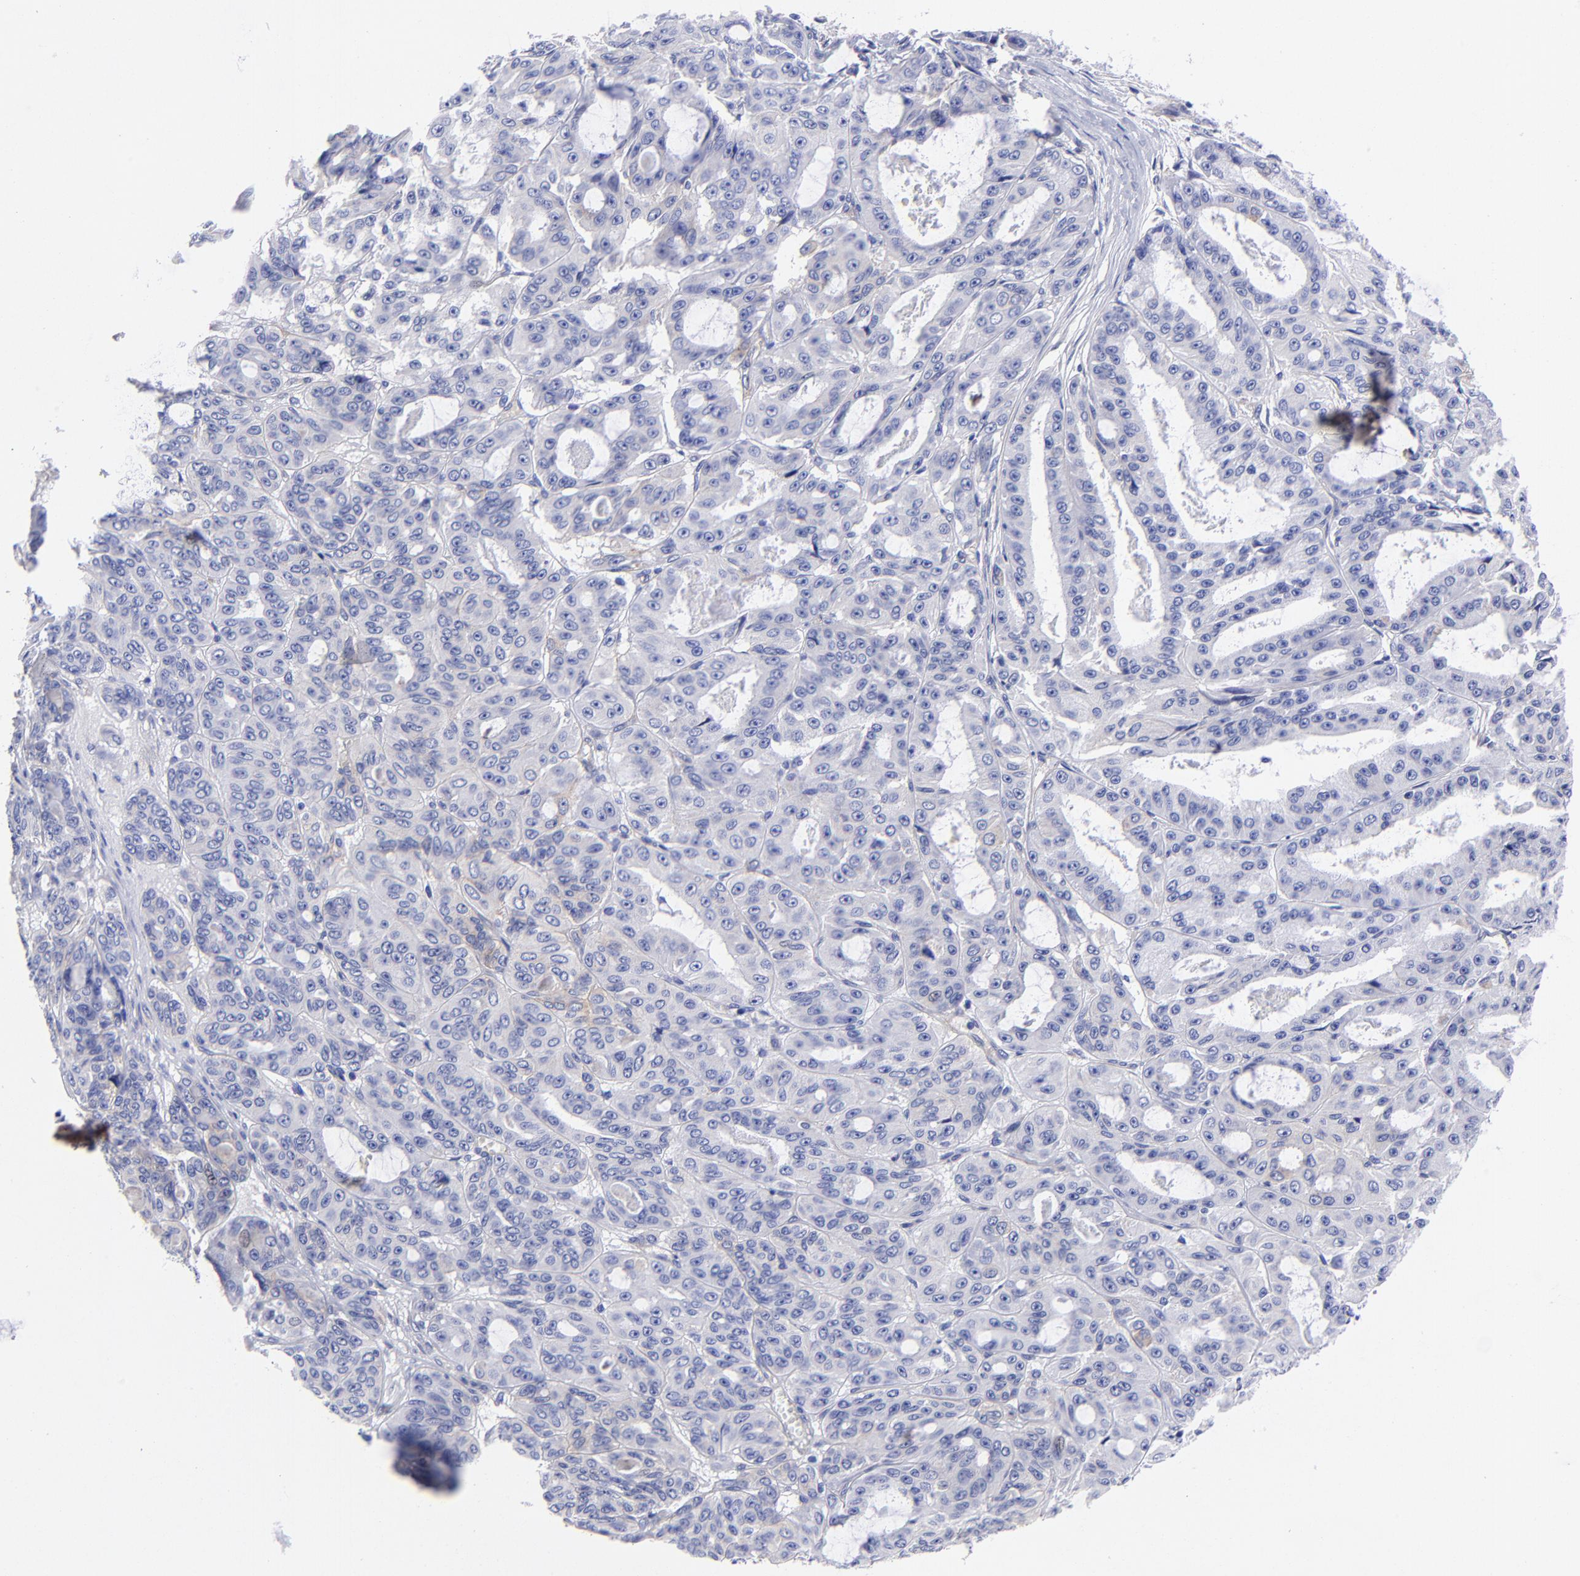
{"staining": {"intensity": "negative", "quantity": "none", "location": "none"}, "tissue": "ovarian cancer", "cell_type": "Tumor cells", "image_type": "cancer", "snomed": [{"axis": "morphology", "description": "Carcinoma, endometroid"}, {"axis": "topography", "description": "Ovary"}], "caption": "This is an immunohistochemistry (IHC) photomicrograph of human endometroid carcinoma (ovarian). There is no positivity in tumor cells.", "gene": "PPFIBP1", "patient": {"sex": "female", "age": 61}}